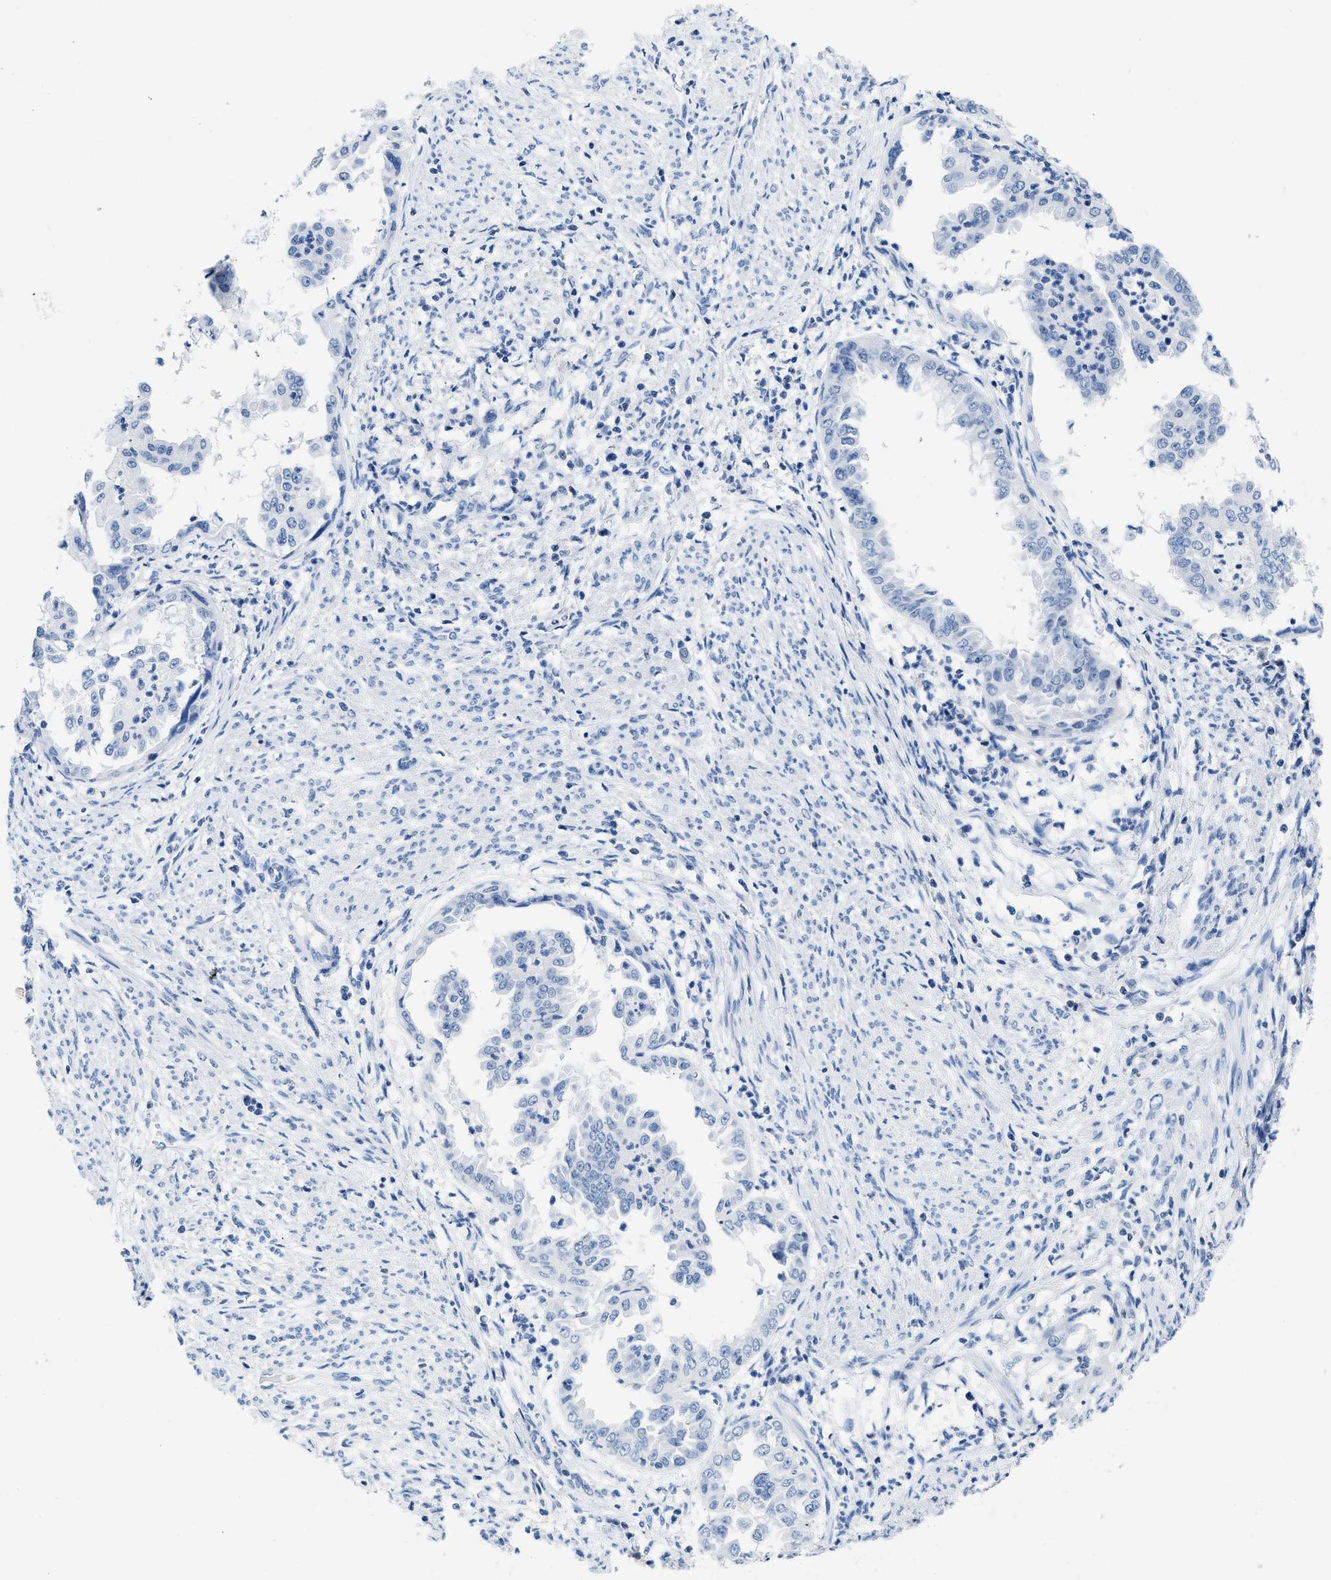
{"staining": {"intensity": "negative", "quantity": "none", "location": "none"}, "tissue": "endometrial cancer", "cell_type": "Tumor cells", "image_type": "cancer", "snomed": [{"axis": "morphology", "description": "Adenocarcinoma, NOS"}, {"axis": "topography", "description": "Endometrium"}], "caption": "Tumor cells are negative for protein expression in human endometrial cancer (adenocarcinoma).", "gene": "NFATC2", "patient": {"sex": "female", "age": 85}}